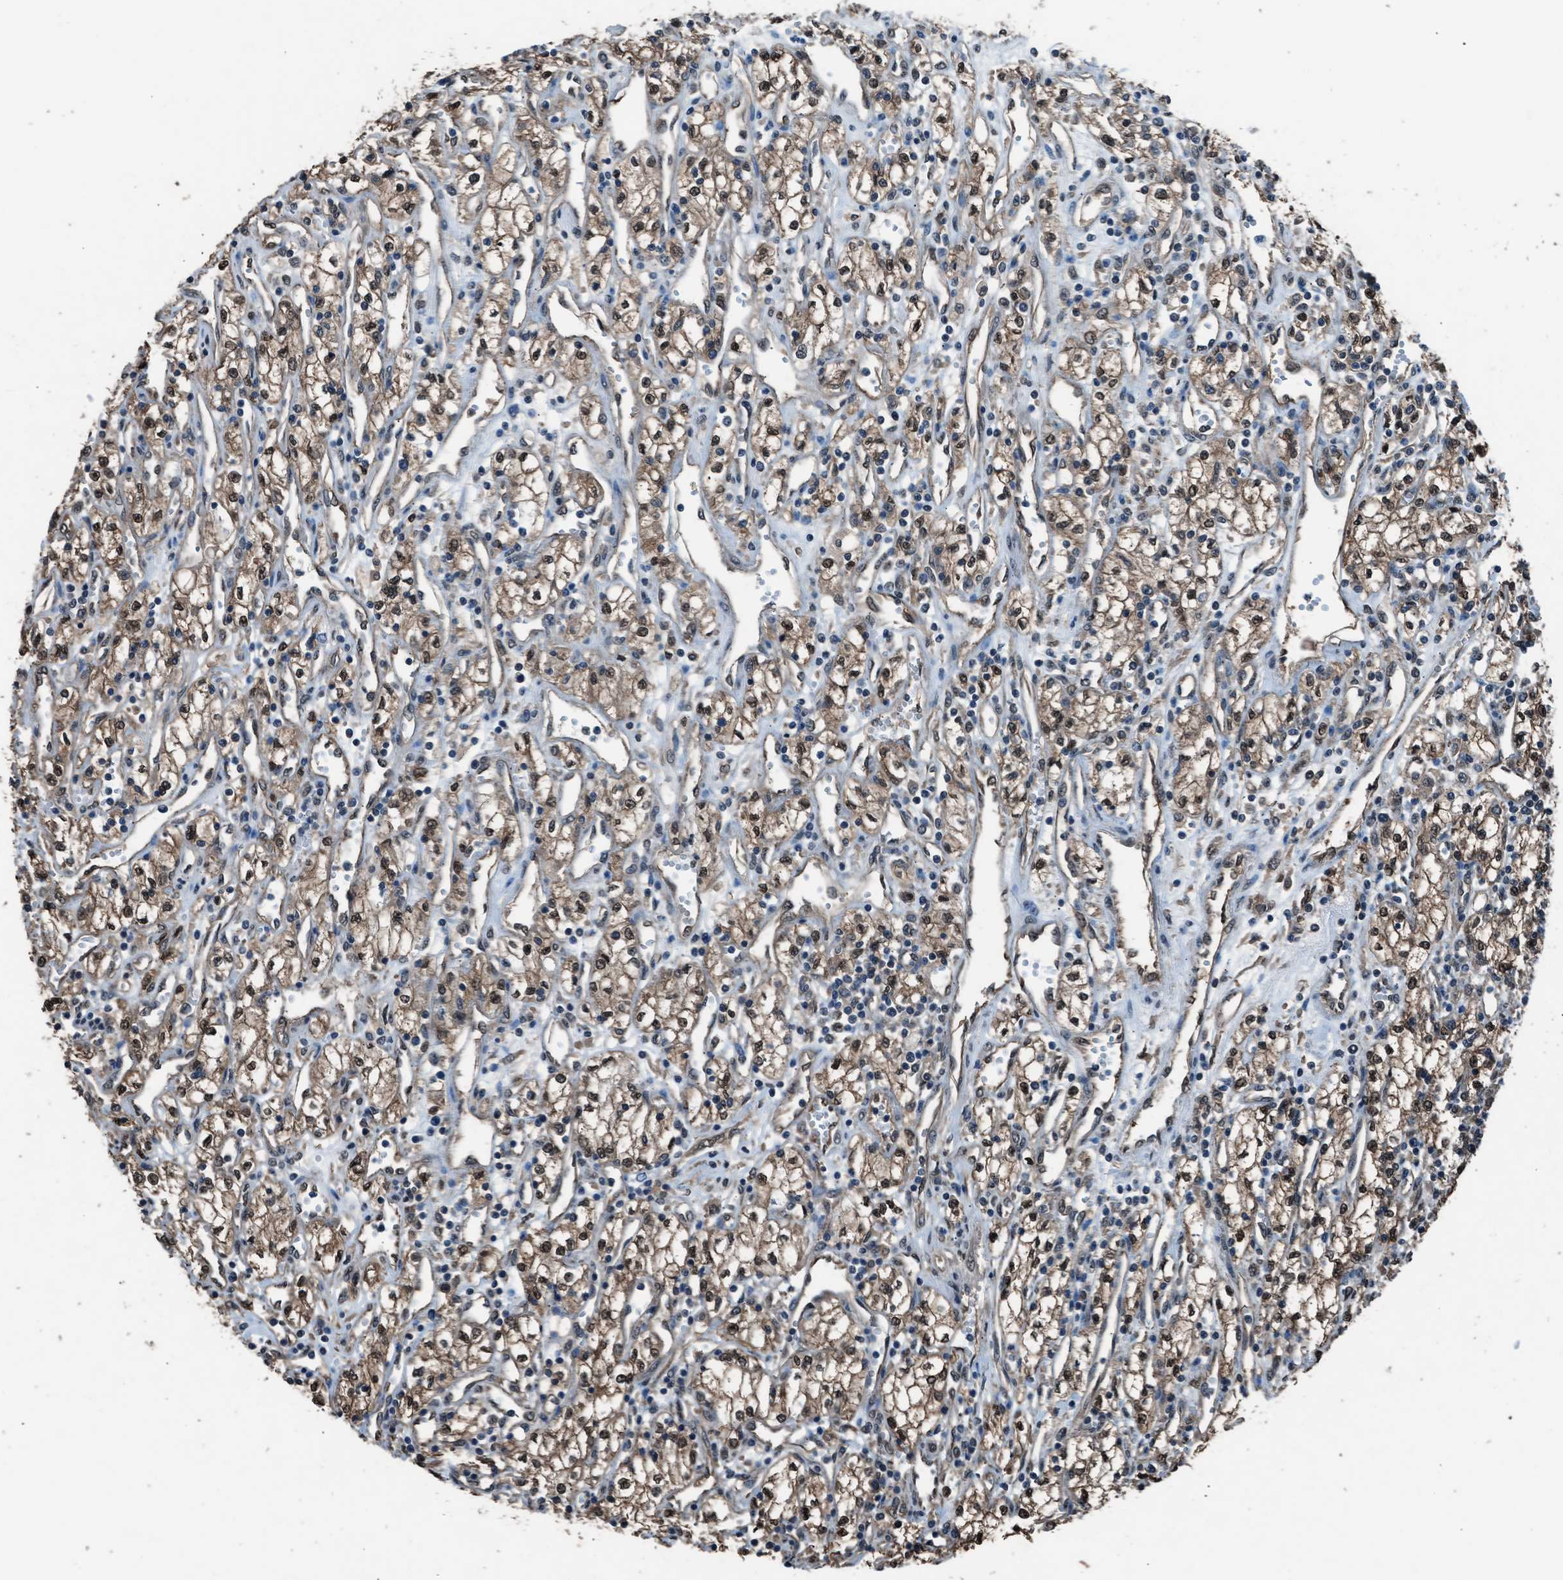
{"staining": {"intensity": "moderate", "quantity": ">75%", "location": "cytoplasmic/membranous,nuclear"}, "tissue": "renal cancer", "cell_type": "Tumor cells", "image_type": "cancer", "snomed": [{"axis": "morphology", "description": "Adenocarcinoma, NOS"}, {"axis": "topography", "description": "Kidney"}], "caption": "This micrograph displays renal adenocarcinoma stained with immunohistochemistry (IHC) to label a protein in brown. The cytoplasmic/membranous and nuclear of tumor cells show moderate positivity for the protein. Nuclei are counter-stained blue.", "gene": "YWHAG", "patient": {"sex": "male", "age": 59}}